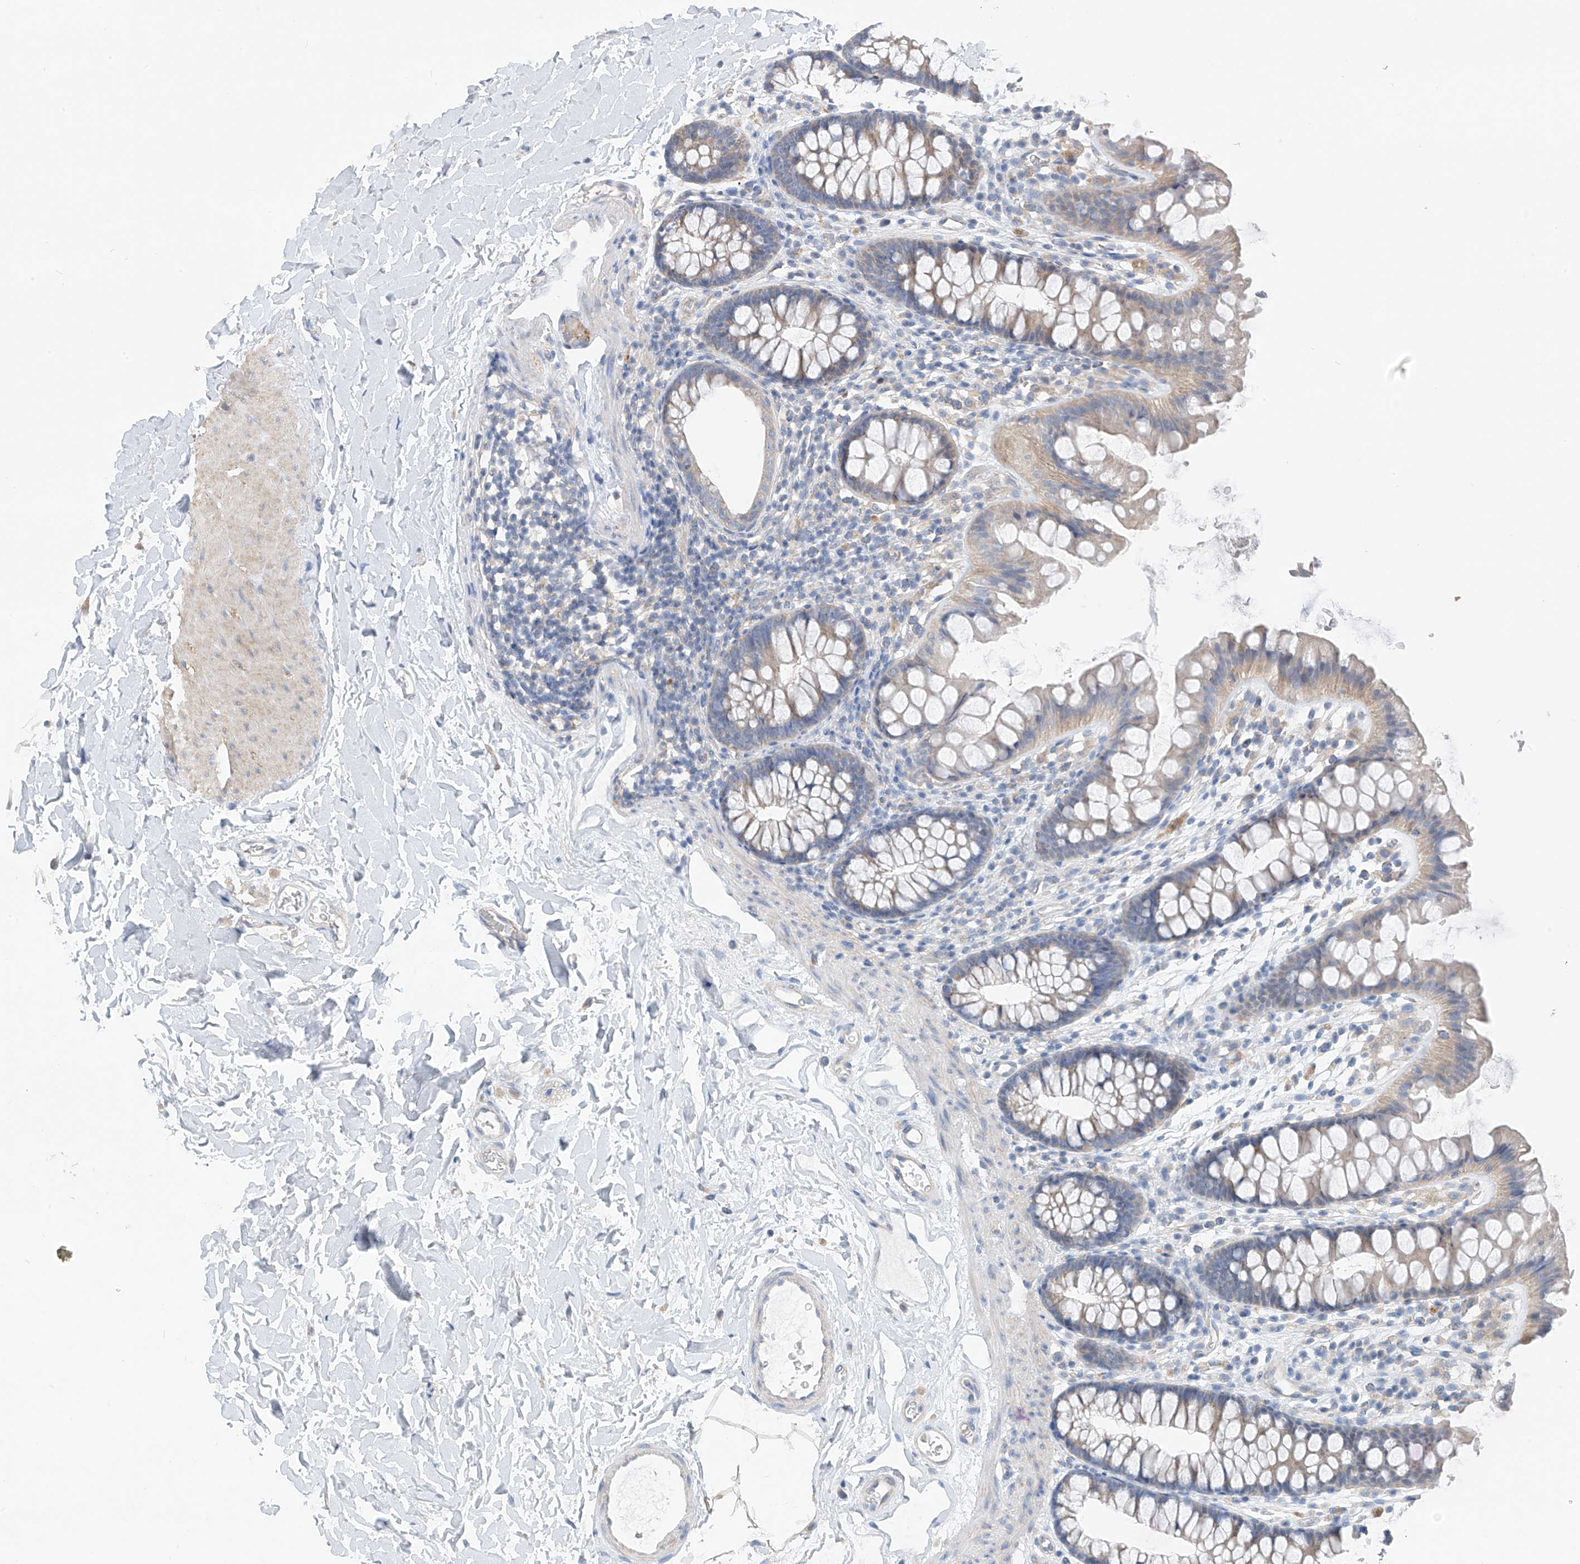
{"staining": {"intensity": "negative", "quantity": "none", "location": "none"}, "tissue": "colon", "cell_type": "Endothelial cells", "image_type": "normal", "snomed": [{"axis": "morphology", "description": "Normal tissue, NOS"}, {"axis": "topography", "description": "Colon"}], "caption": "Endothelial cells are negative for brown protein staining in benign colon. The staining was performed using DAB (3,3'-diaminobenzidine) to visualize the protein expression in brown, while the nuclei were stained in blue with hematoxylin (Magnification: 20x).", "gene": "SYN3", "patient": {"sex": "female", "age": 62}}